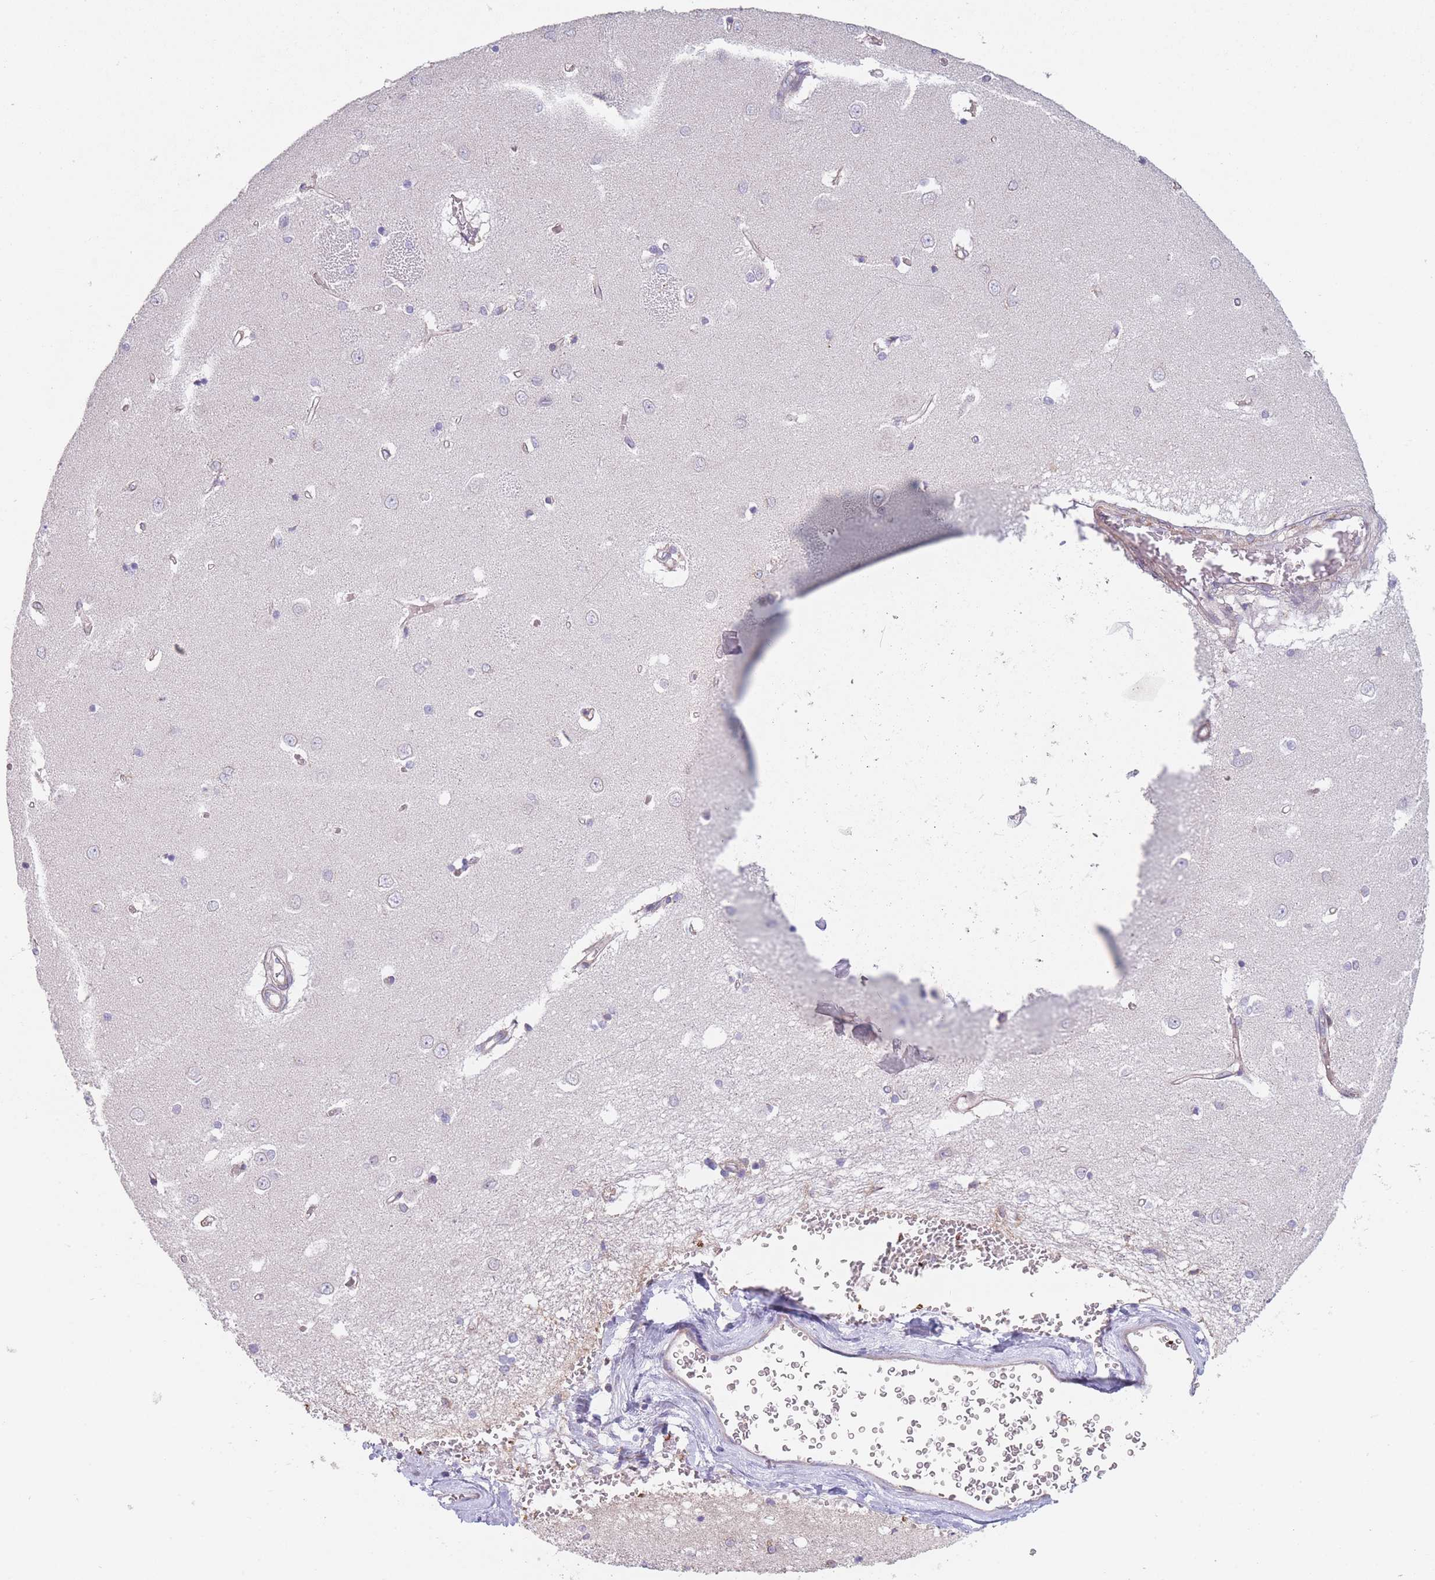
{"staining": {"intensity": "negative", "quantity": "none", "location": "none"}, "tissue": "caudate", "cell_type": "Glial cells", "image_type": "normal", "snomed": [{"axis": "morphology", "description": "Normal tissue, NOS"}, {"axis": "topography", "description": "Lateral ventricle wall"}], "caption": "Immunohistochemistry of unremarkable caudate demonstrates no expression in glial cells.", "gene": "SMPD4", "patient": {"sex": "male", "age": 37}}